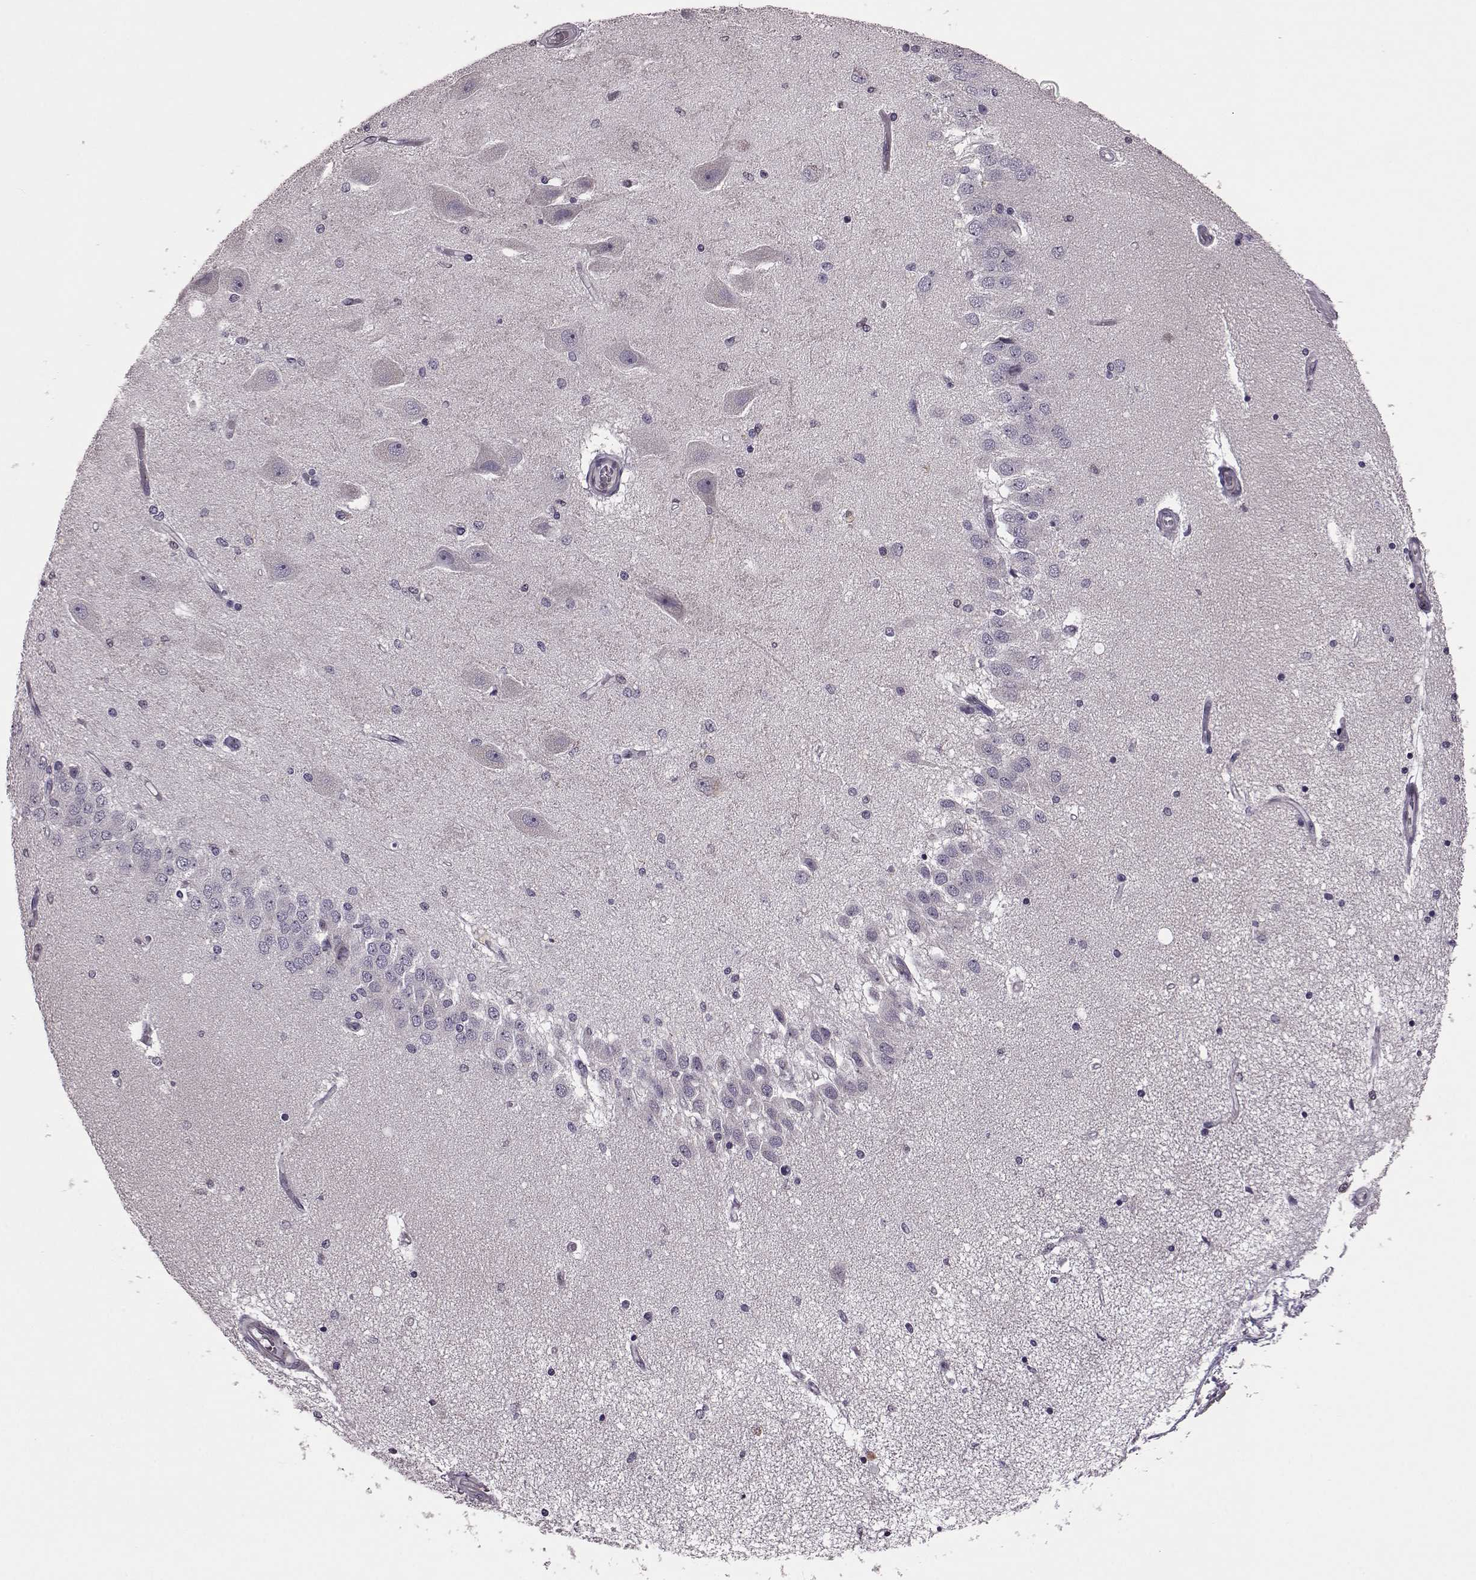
{"staining": {"intensity": "negative", "quantity": "none", "location": "none"}, "tissue": "hippocampus", "cell_type": "Glial cells", "image_type": "normal", "snomed": [{"axis": "morphology", "description": "Normal tissue, NOS"}, {"axis": "topography", "description": "Hippocampus"}], "caption": "Immunohistochemistry photomicrograph of normal hippocampus: hippocampus stained with DAB displays no significant protein positivity in glial cells.", "gene": "CDC42SE1", "patient": {"sex": "female", "age": 54}}